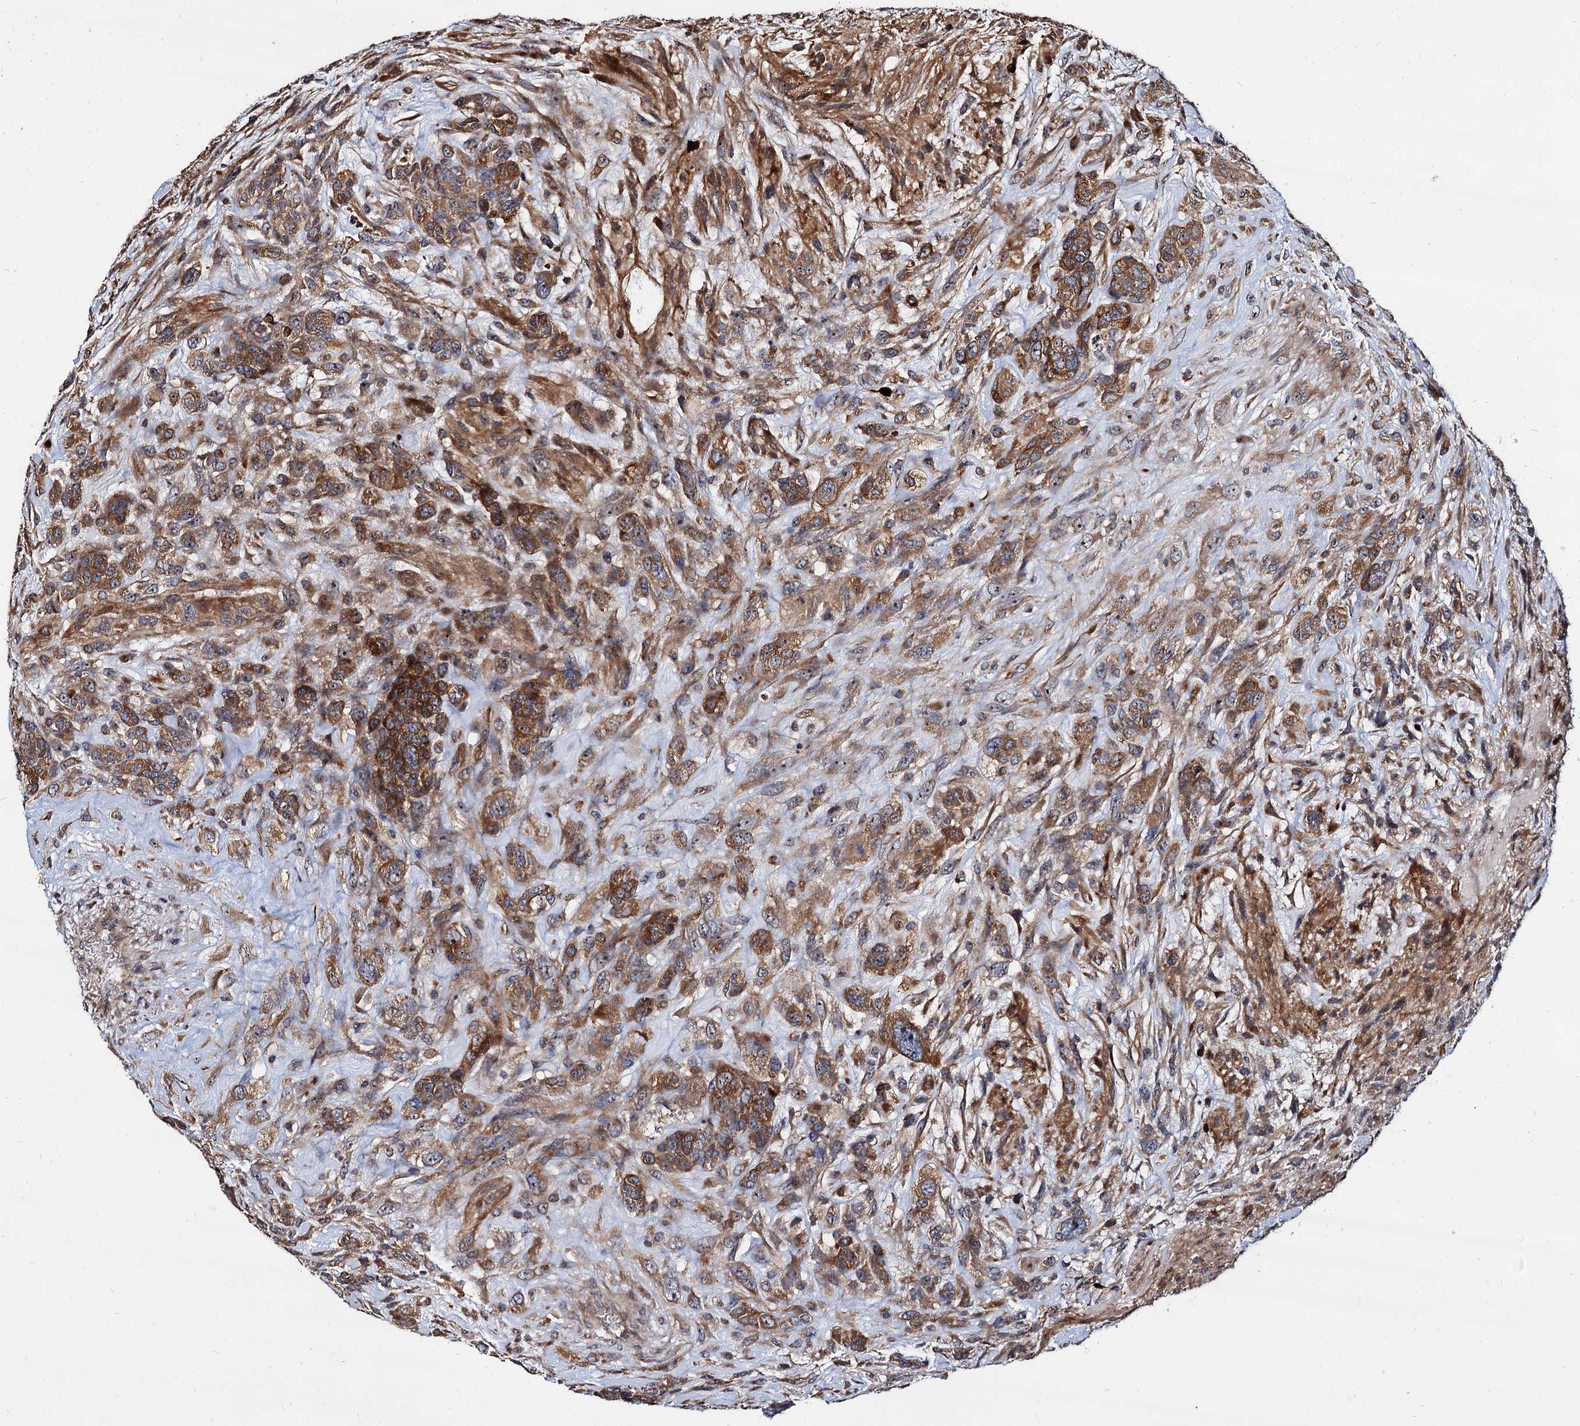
{"staining": {"intensity": "moderate", "quantity": ">75%", "location": "cytoplasmic/membranous"}, "tissue": "glioma", "cell_type": "Tumor cells", "image_type": "cancer", "snomed": [{"axis": "morphology", "description": "Glioma, malignant, High grade"}, {"axis": "topography", "description": "Brain"}], "caption": "Human malignant high-grade glioma stained for a protein (brown) exhibits moderate cytoplasmic/membranous positive positivity in approximately >75% of tumor cells.", "gene": "WWC3", "patient": {"sex": "male", "age": 61}}